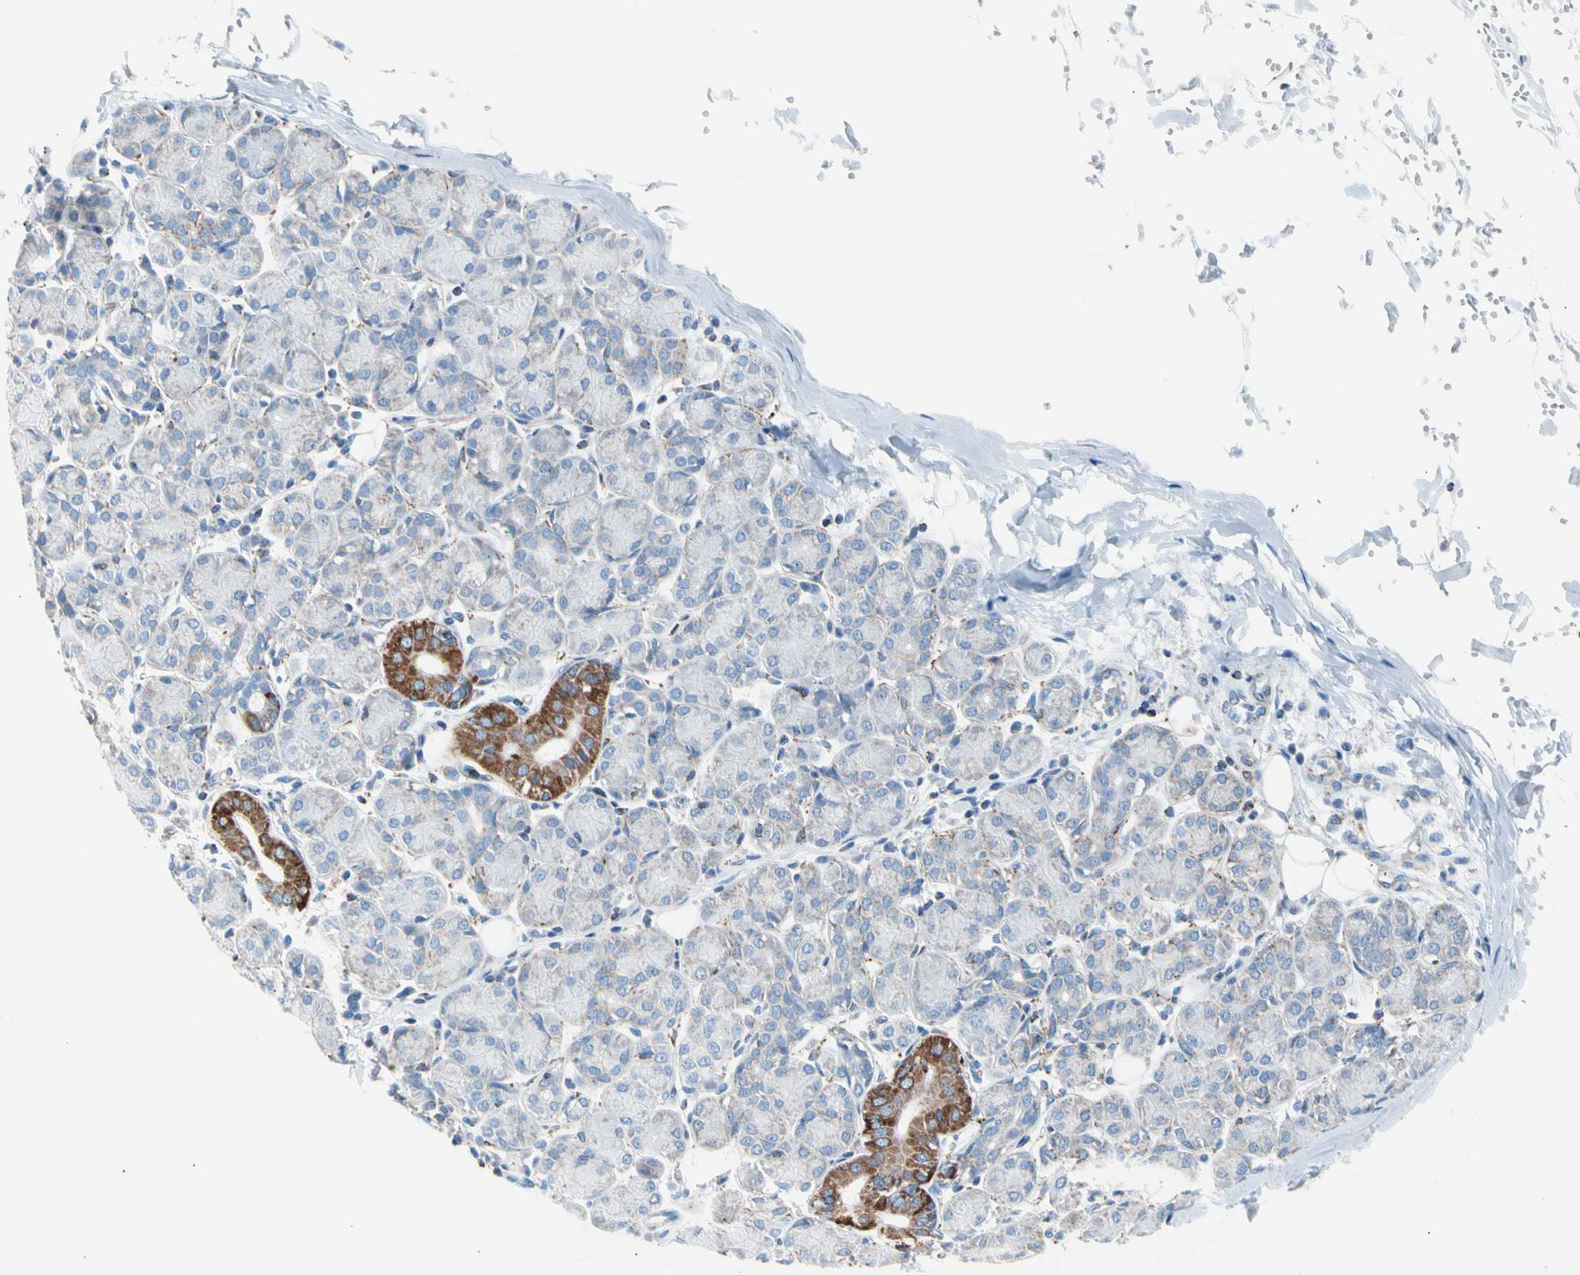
{"staining": {"intensity": "strong", "quantity": "25%-75%", "location": "none"}, "tissue": "salivary gland", "cell_type": "Glandular cells", "image_type": "normal", "snomed": [{"axis": "morphology", "description": "Normal tissue, NOS"}, {"axis": "morphology", "description": "Inflammation, NOS"}, {"axis": "topography", "description": "Lymph node"}, {"axis": "topography", "description": "Salivary gland"}], "caption": "About 25%-75% of glandular cells in benign human salivary gland show strong None protein staining as visualized by brown immunohistochemical staining.", "gene": "HK1", "patient": {"sex": "male", "age": 3}}